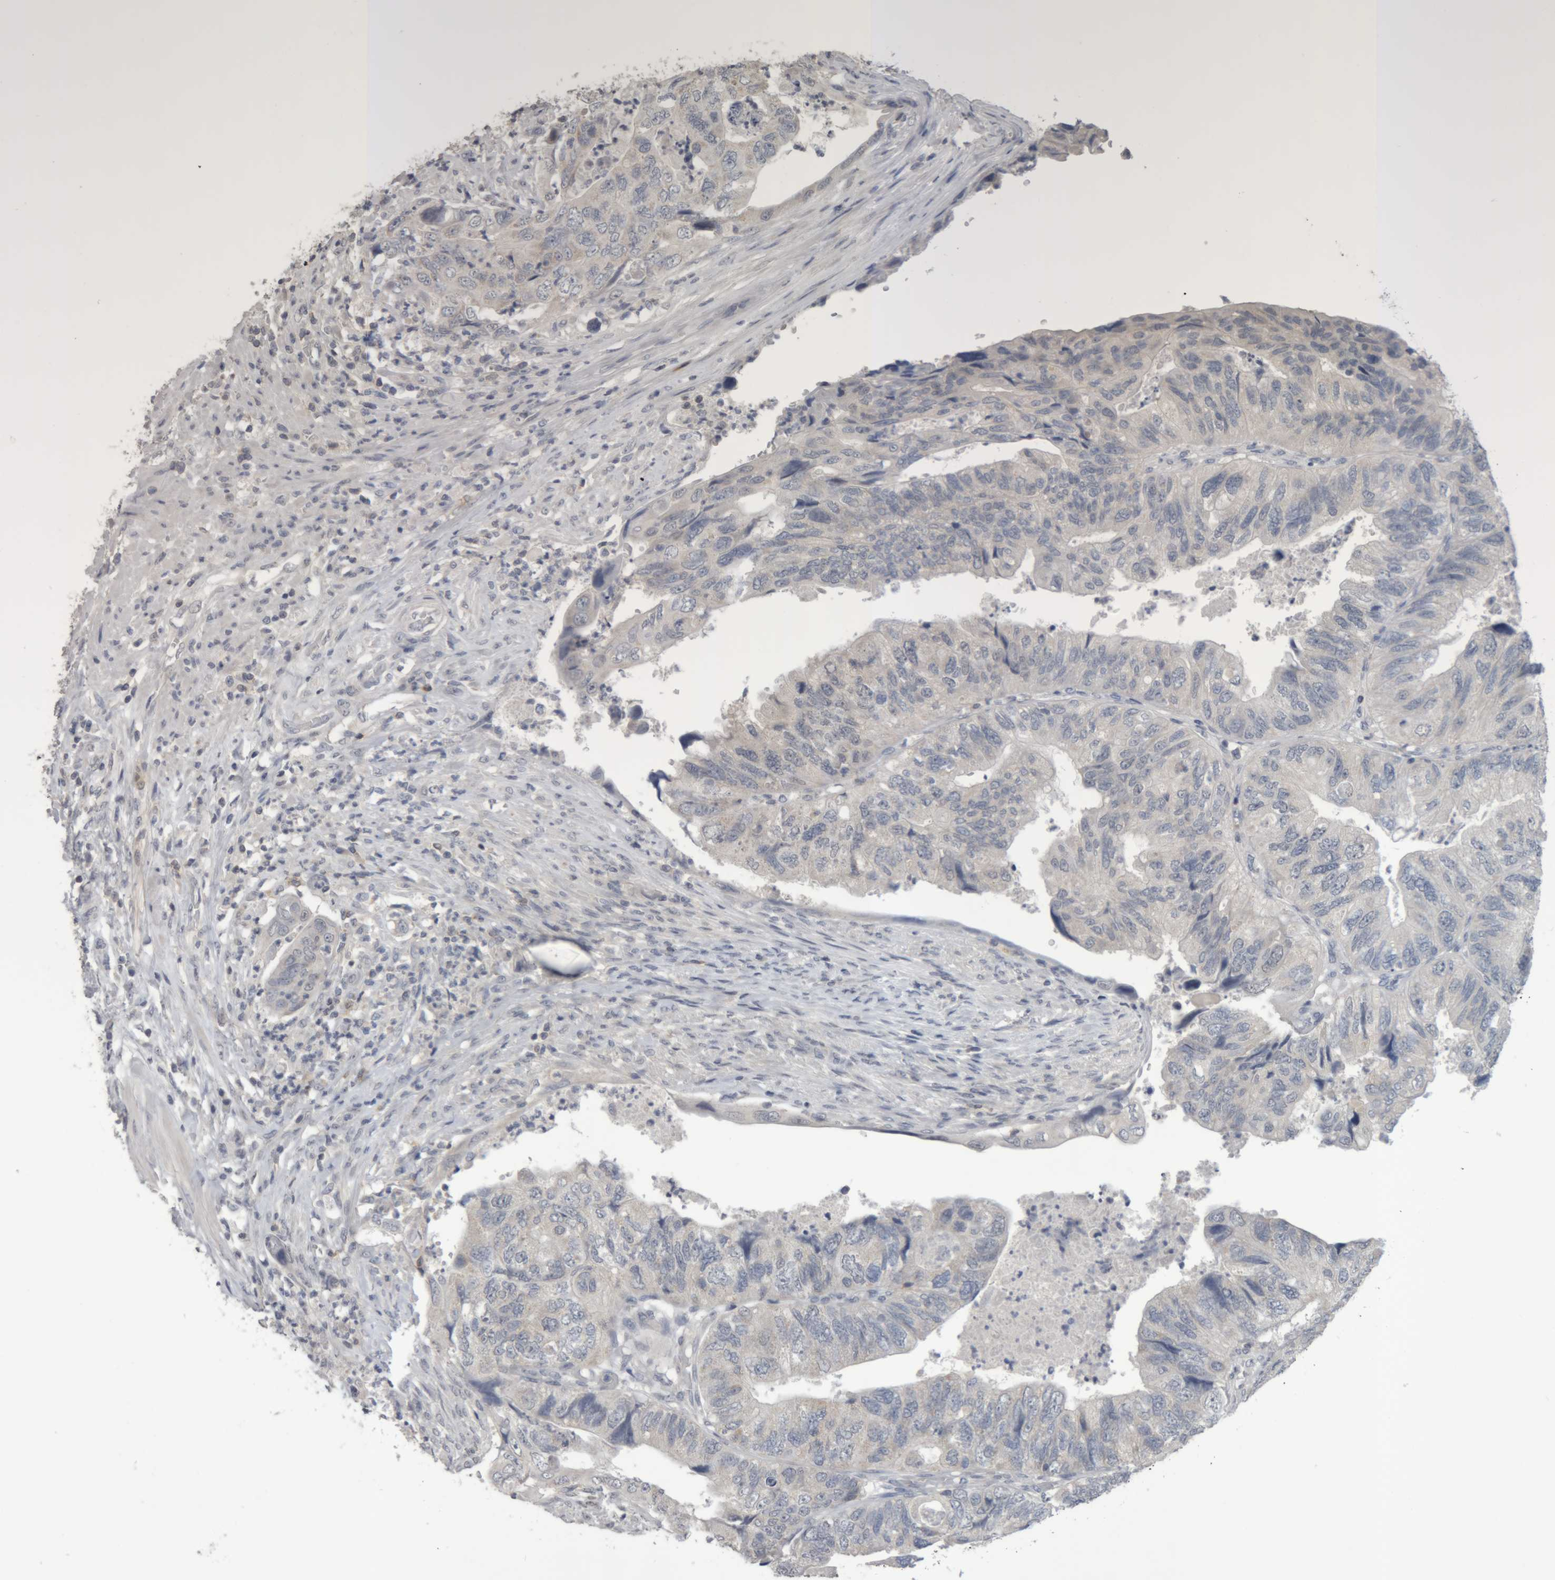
{"staining": {"intensity": "negative", "quantity": "none", "location": "none"}, "tissue": "colorectal cancer", "cell_type": "Tumor cells", "image_type": "cancer", "snomed": [{"axis": "morphology", "description": "Adenocarcinoma, NOS"}, {"axis": "topography", "description": "Rectum"}], "caption": "Immunohistochemistry (IHC) image of colorectal cancer stained for a protein (brown), which reveals no staining in tumor cells. (Immunohistochemistry (IHC), brightfield microscopy, high magnification).", "gene": "NFATC2", "patient": {"sex": "male", "age": 63}}